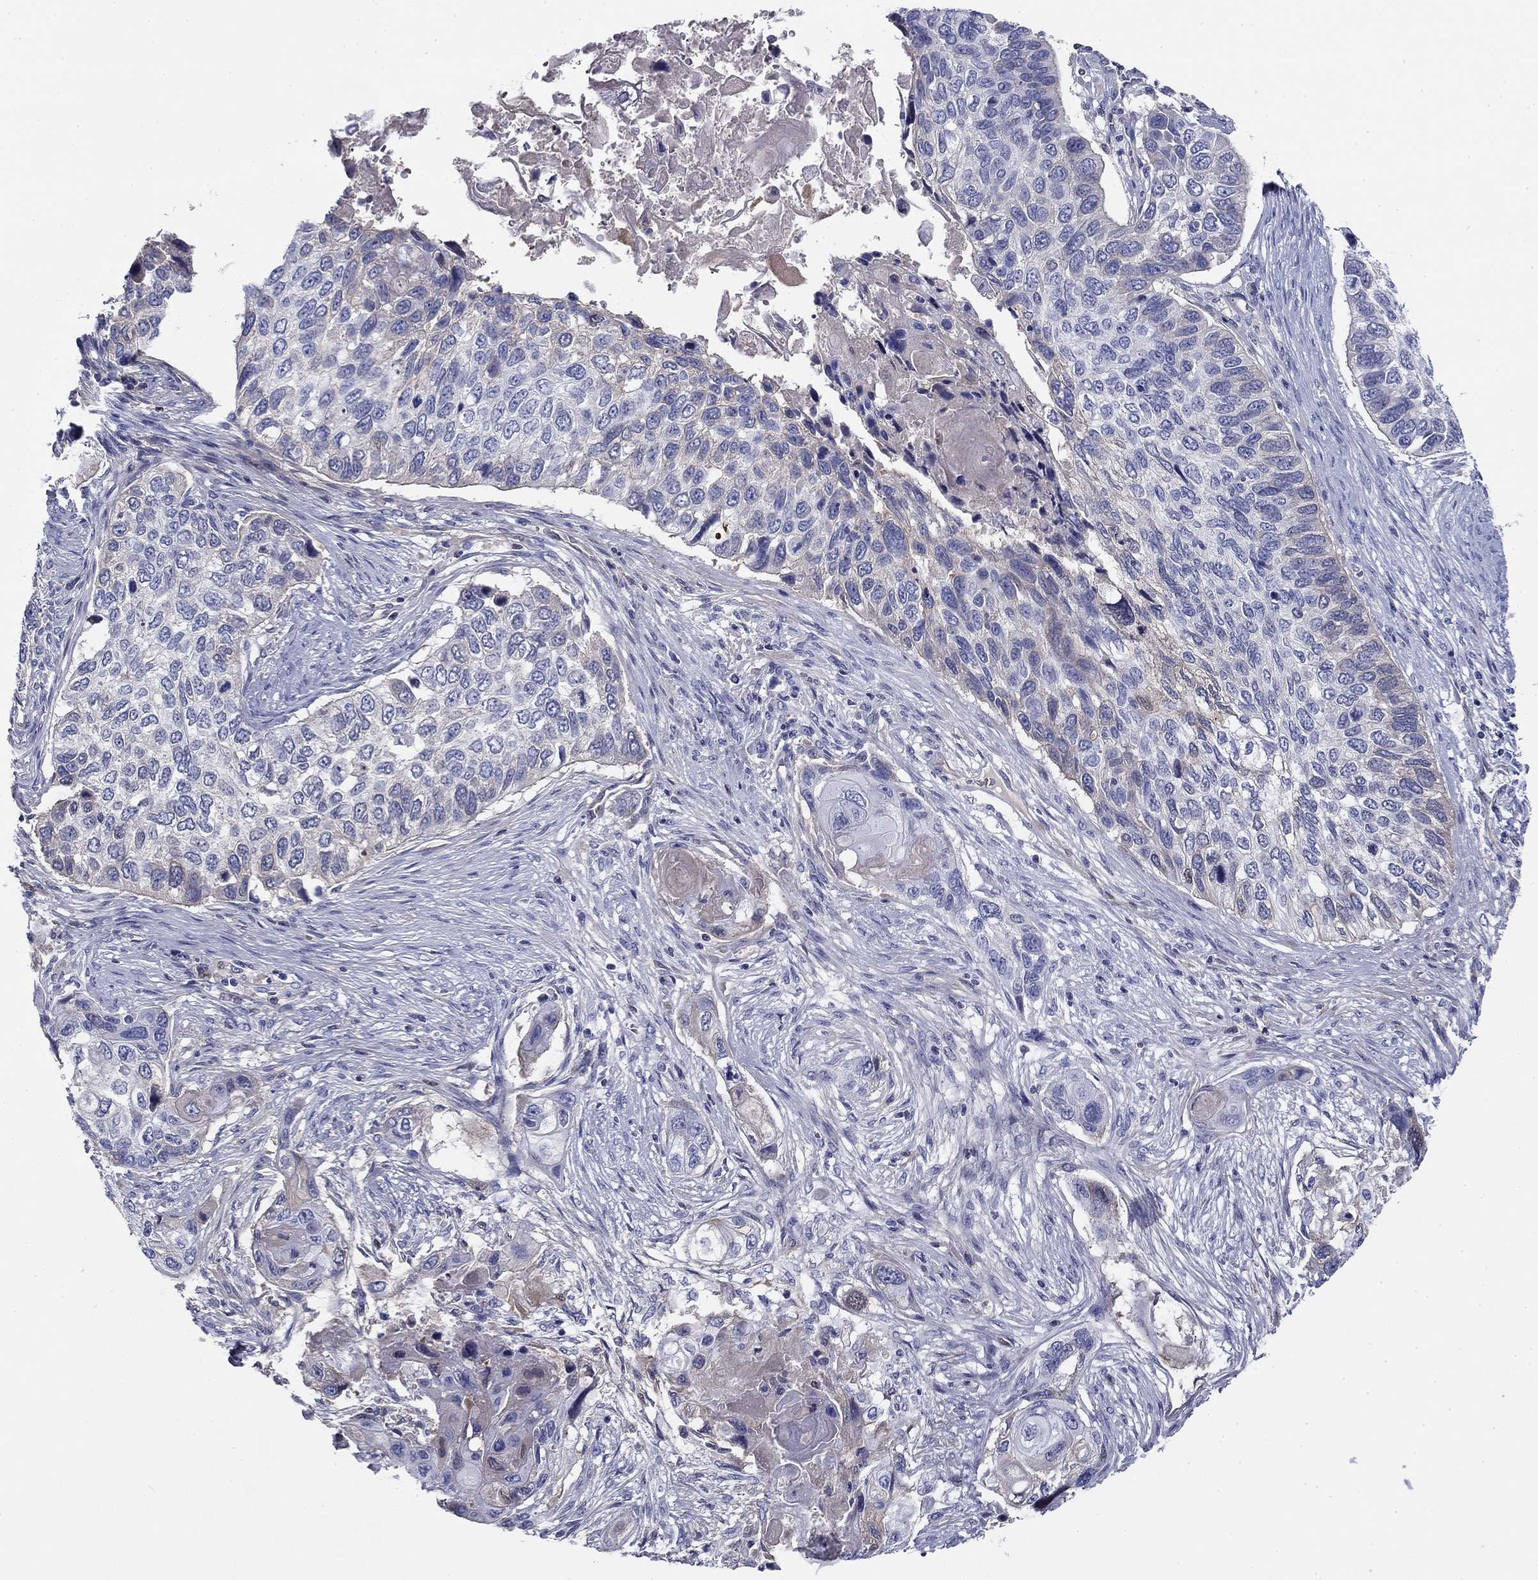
{"staining": {"intensity": "negative", "quantity": "none", "location": "none"}, "tissue": "lung cancer", "cell_type": "Tumor cells", "image_type": "cancer", "snomed": [{"axis": "morphology", "description": "Normal tissue, NOS"}, {"axis": "morphology", "description": "Squamous cell carcinoma, NOS"}, {"axis": "topography", "description": "Bronchus"}, {"axis": "topography", "description": "Lung"}], "caption": "IHC of human squamous cell carcinoma (lung) reveals no expression in tumor cells.", "gene": "CPLX4", "patient": {"sex": "male", "age": 69}}